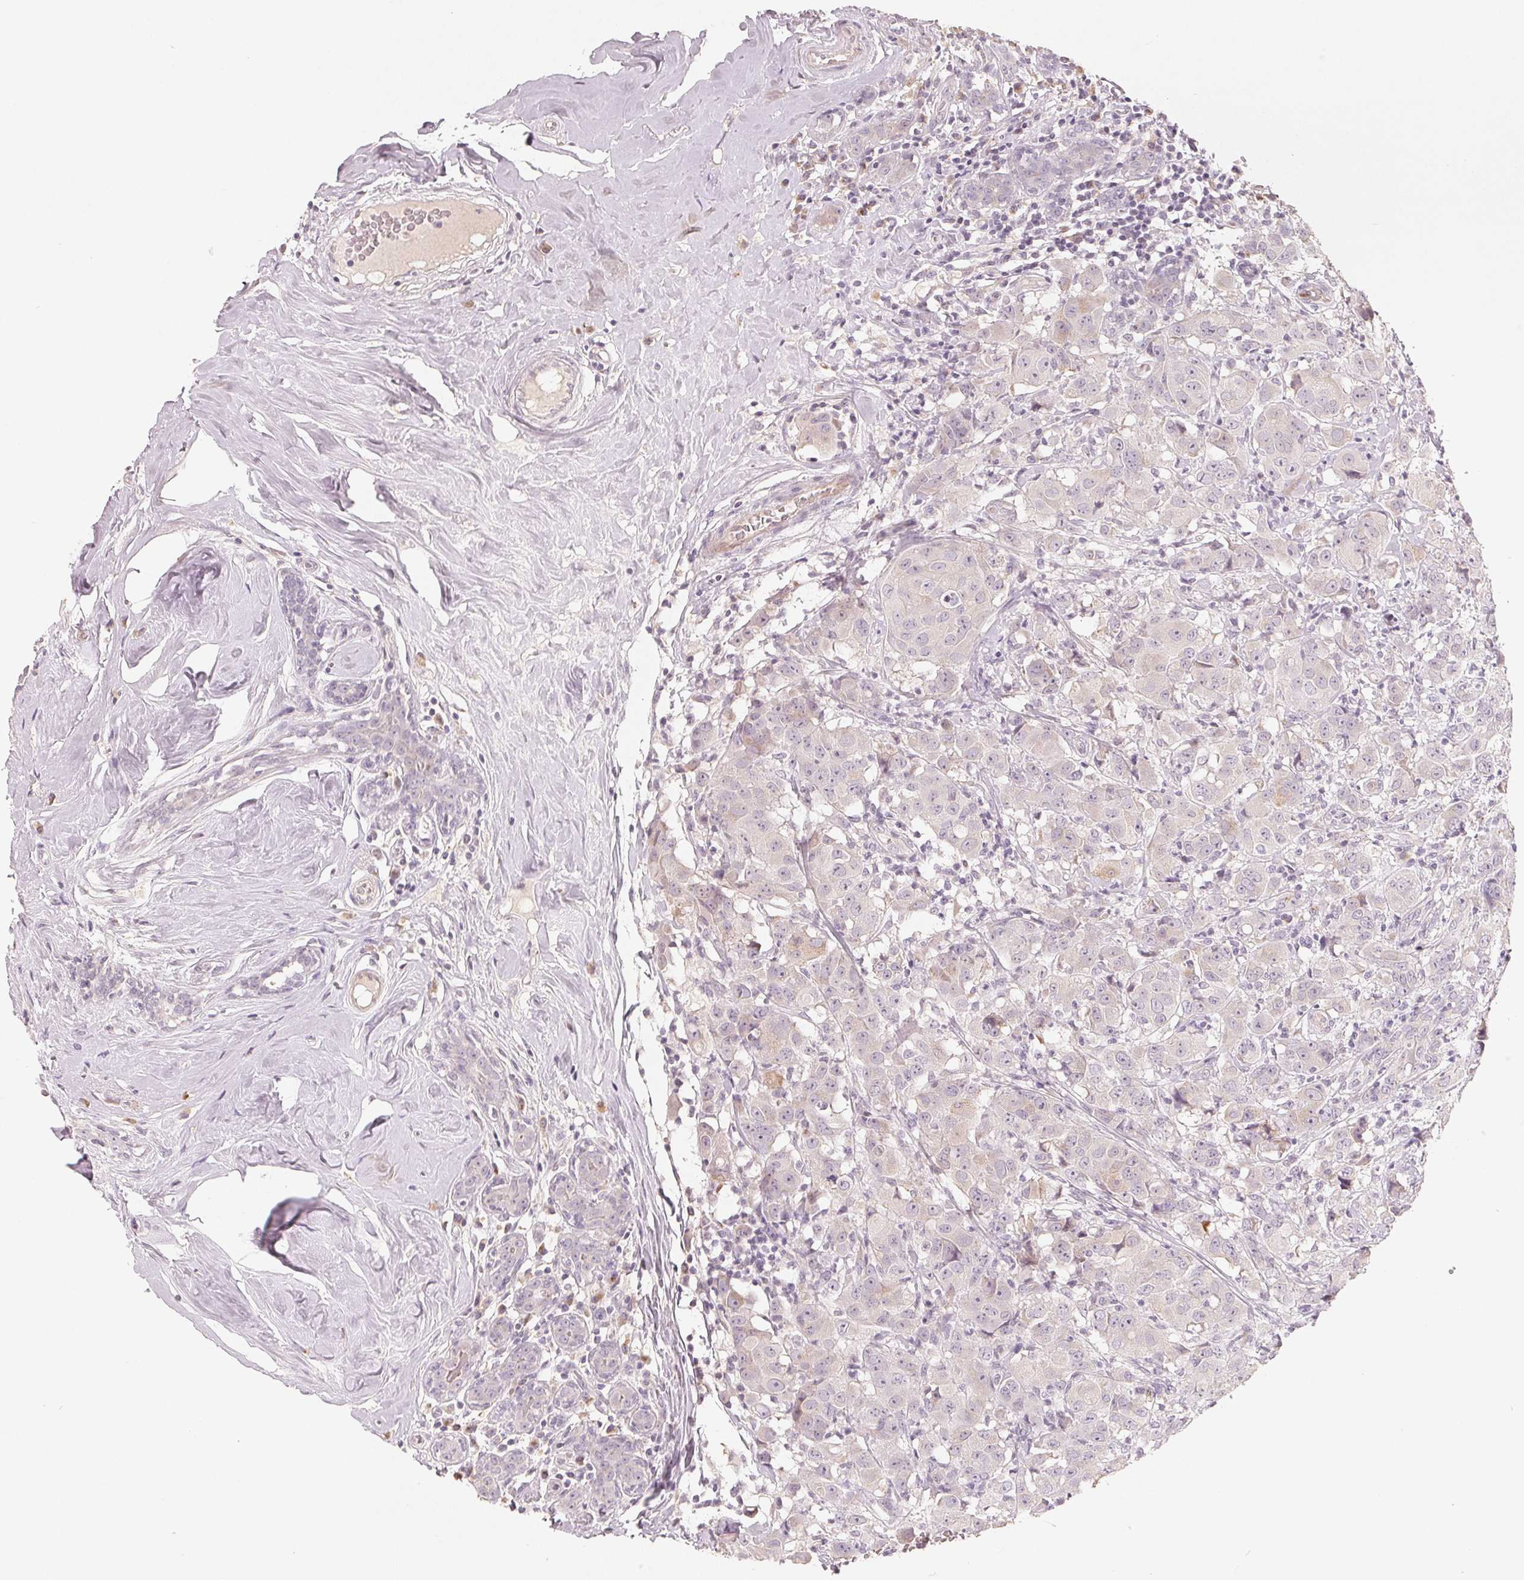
{"staining": {"intensity": "negative", "quantity": "none", "location": "none"}, "tissue": "breast cancer", "cell_type": "Tumor cells", "image_type": "cancer", "snomed": [{"axis": "morphology", "description": "Normal tissue, NOS"}, {"axis": "morphology", "description": "Duct carcinoma"}, {"axis": "topography", "description": "Breast"}], "caption": "A high-resolution photomicrograph shows immunohistochemistry staining of intraductal carcinoma (breast), which reveals no significant staining in tumor cells.", "gene": "TMSB15B", "patient": {"sex": "female", "age": 43}}